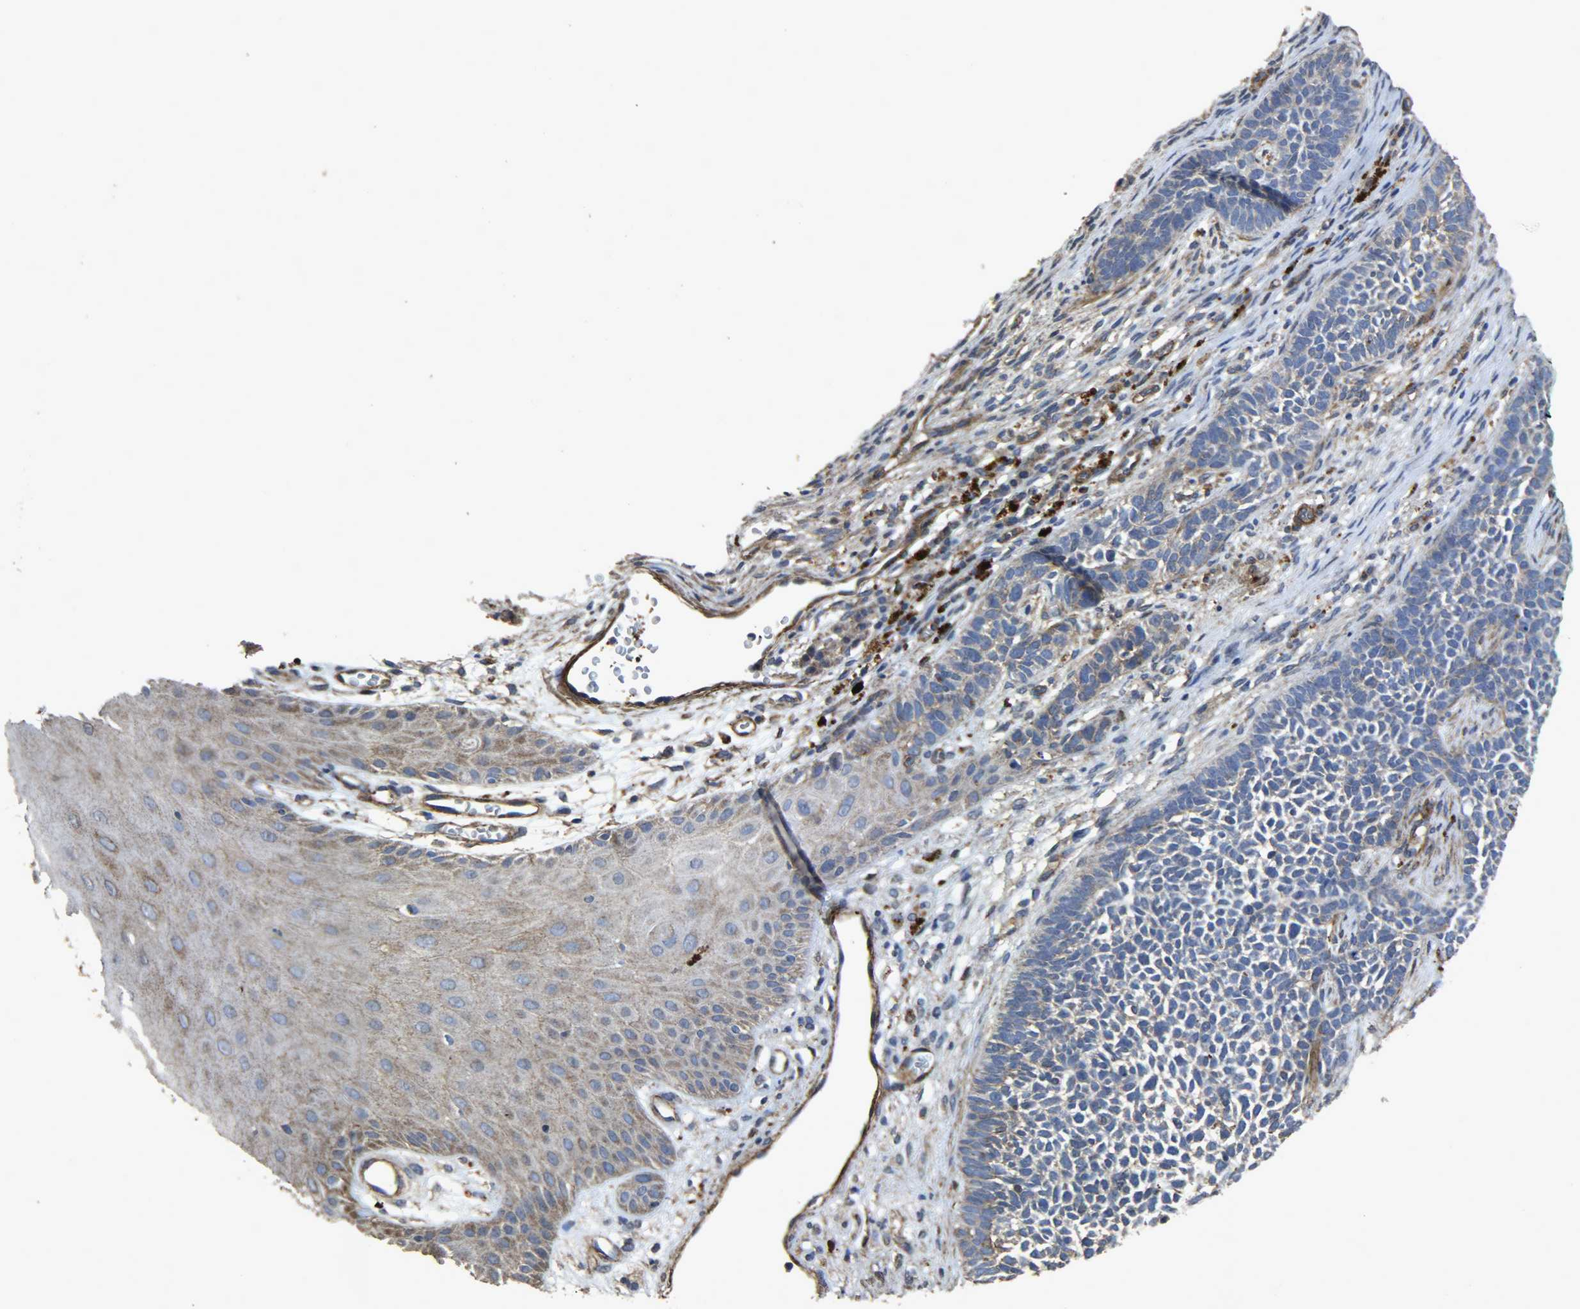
{"staining": {"intensity": "negative", "quantity": "none", "location": "none"}, "tissue": "skin cancer", "cell_type": "Tumor cells", "image_type": "cancer", "snomed": [{"axis": "morphology", "description": "Basal cell carcinoma"}, {"axis": "topography", "description": "Skin"}], "caption": "Skin basal cell carcinoma was stained to show a protein in brown. There is no significant positivity in tumor cells.", "gene": "TPM4", "patient": {"sex": "female", "age": 84}}